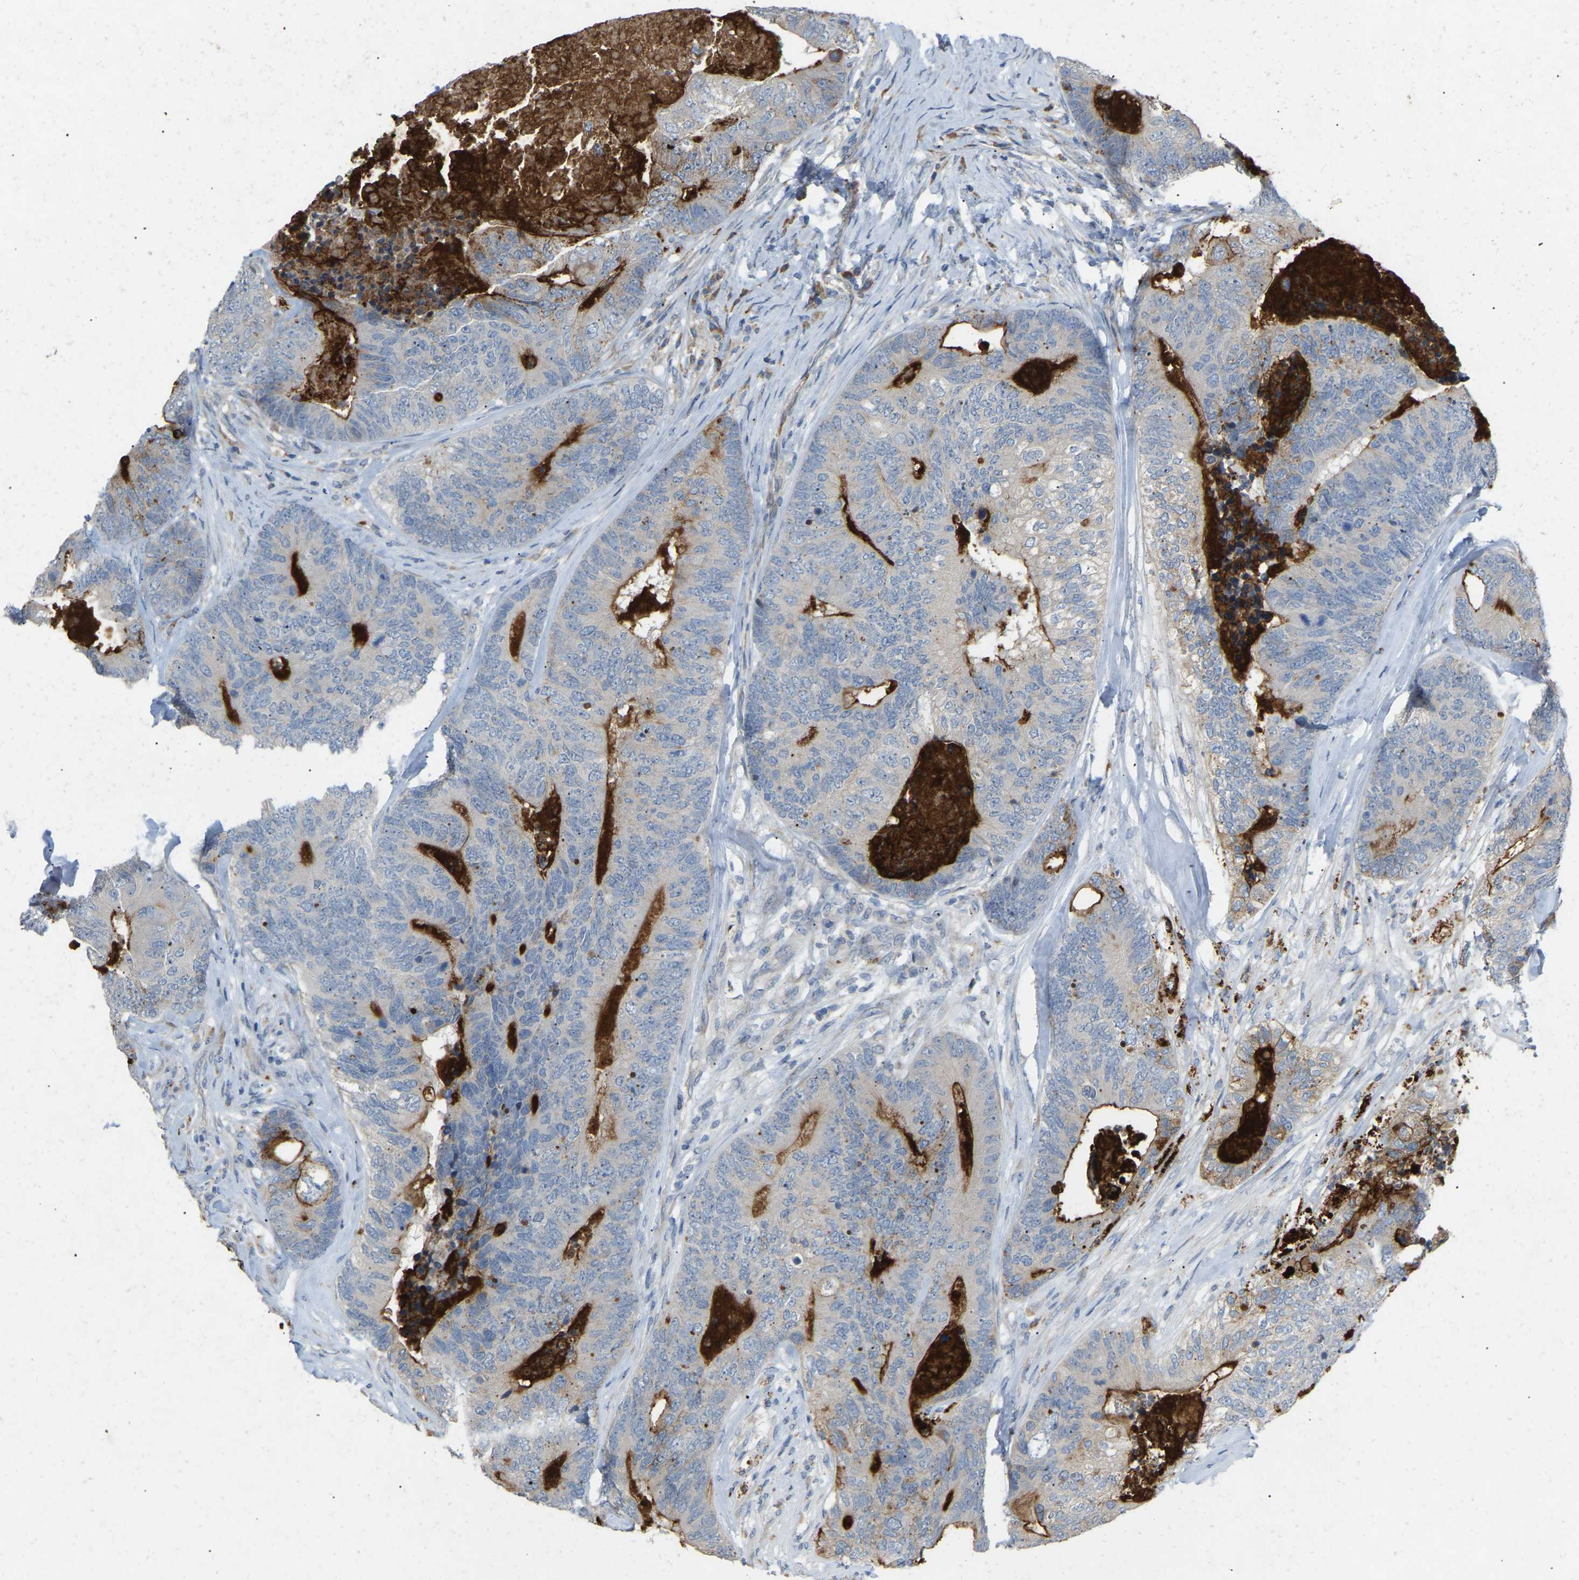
{"staining": {"intensity": "moderate", "quantity": "25%-75%", "location": "cytoplasmic/membranous"}, "tissue": "colorectal cancer", "cell_type": "Tumor cells", "image_type": "cancer", "snomed": [{"axis": "morphology", "description": "Adenocarcinoma, NOS"}, {"axis": "topography", "description": "Colon"}], "caption": "Immunohistochemistry (DAB) staining of adenocarcinoma (colorectal) demonstrates moderate cytoplasmic/membranous protein positivity in approximately 25%-75% of tumor cells.", "gene": "RHEB", "patient": {"sex": "female", "age": 67}}